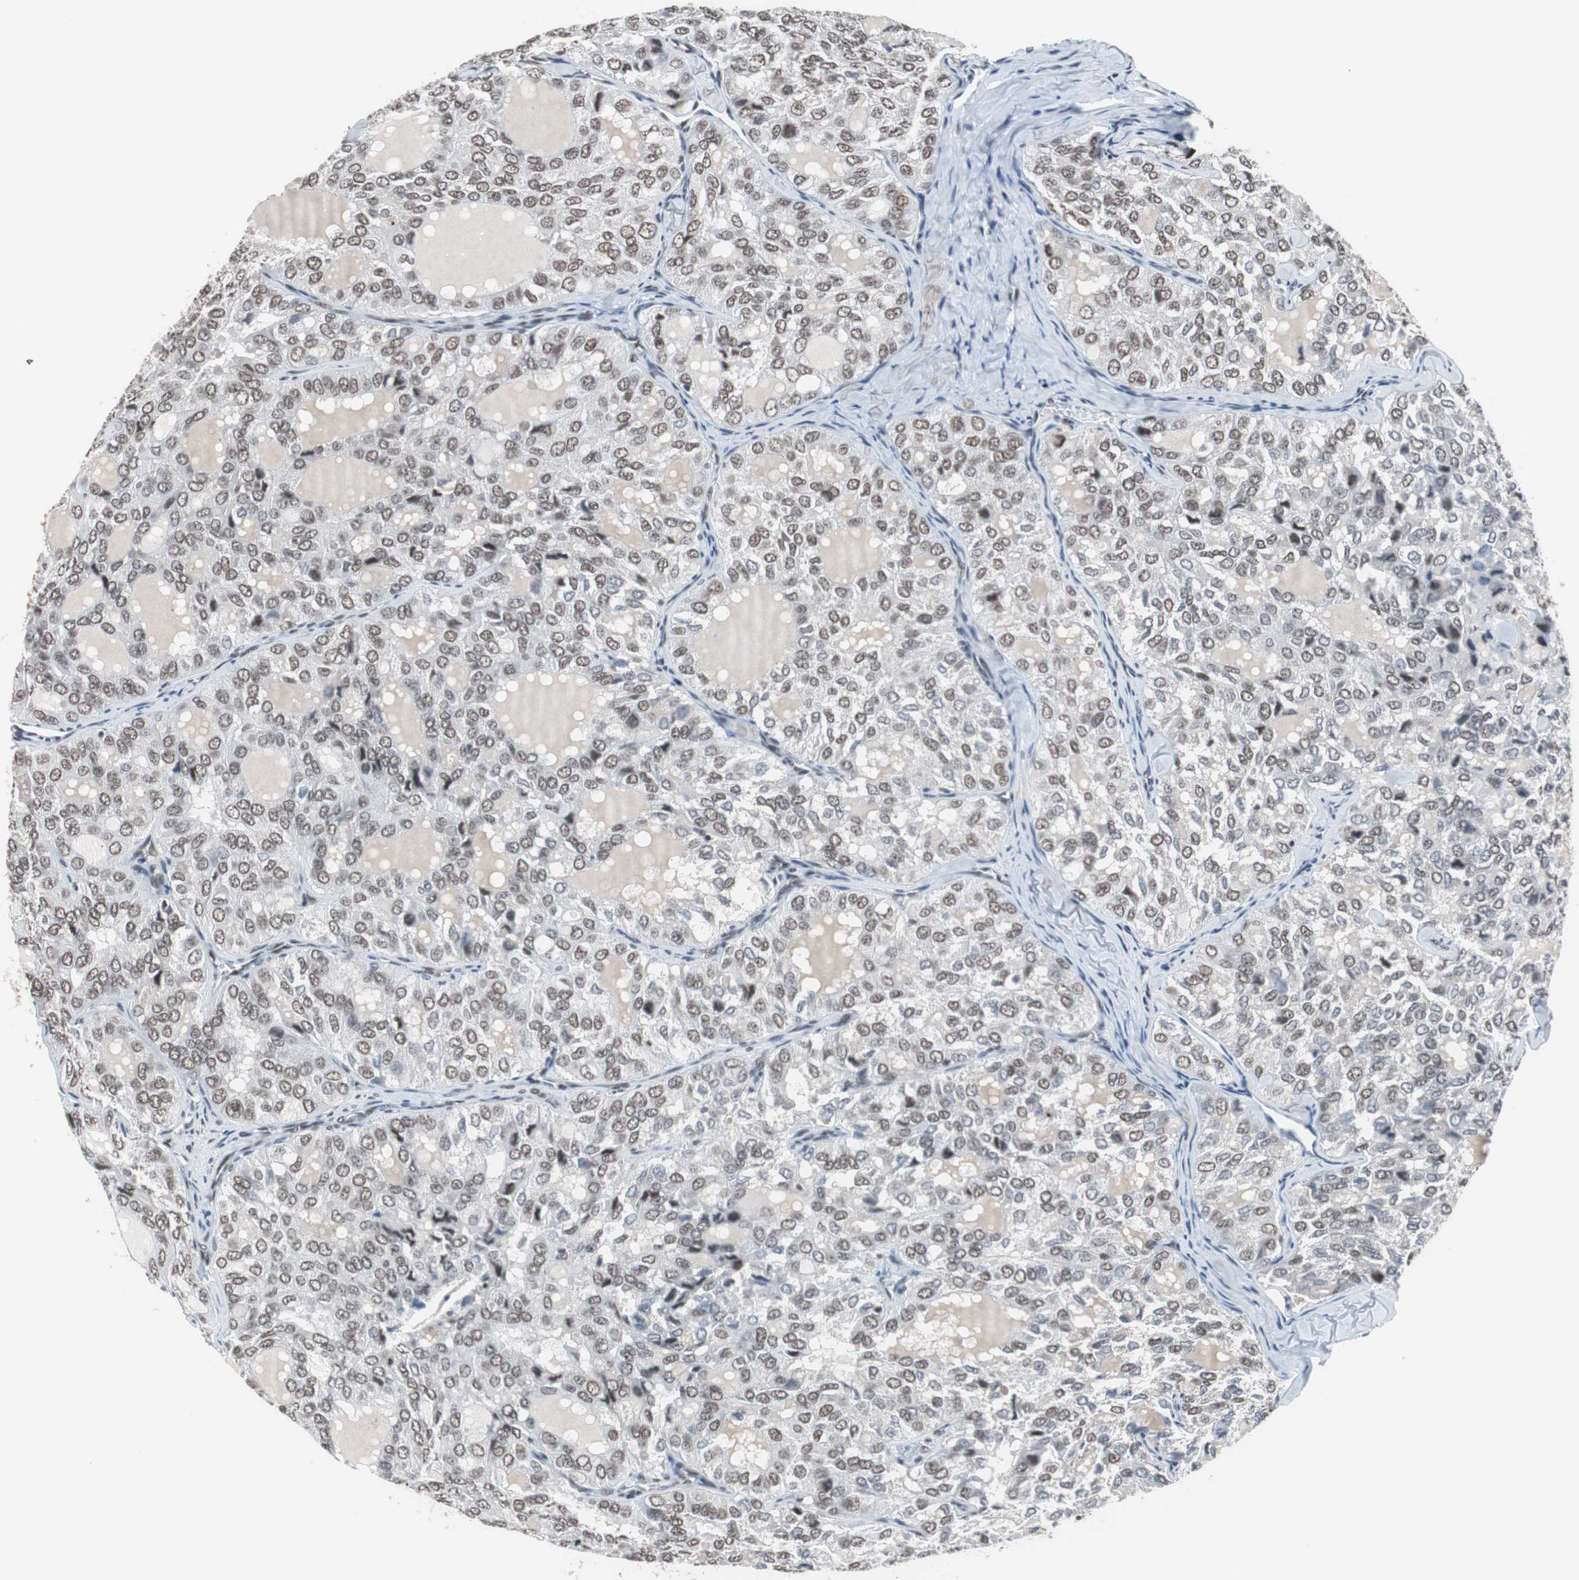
{"staining": {"intensity": "moderate", "quantity": ">75%", "location": "nuclear"}, "tissue": "thyroid cancer", "cell_type": "Tumor cells", "image_type": "cancer", "snomed": [{"axis": "morphology", "description": "Follicular adenoma carcinoma, NOS"}, {"axis": "topography", "description": "Thyroid gland"}], "caption": "Immunohistochemical staining of thyroid follicular adenoma carcinoma displays moderate nuclear protein expression in about >75% of tumor cells.", "gene": "TAF7", "patient": {"sex": "male", "age": 75}}